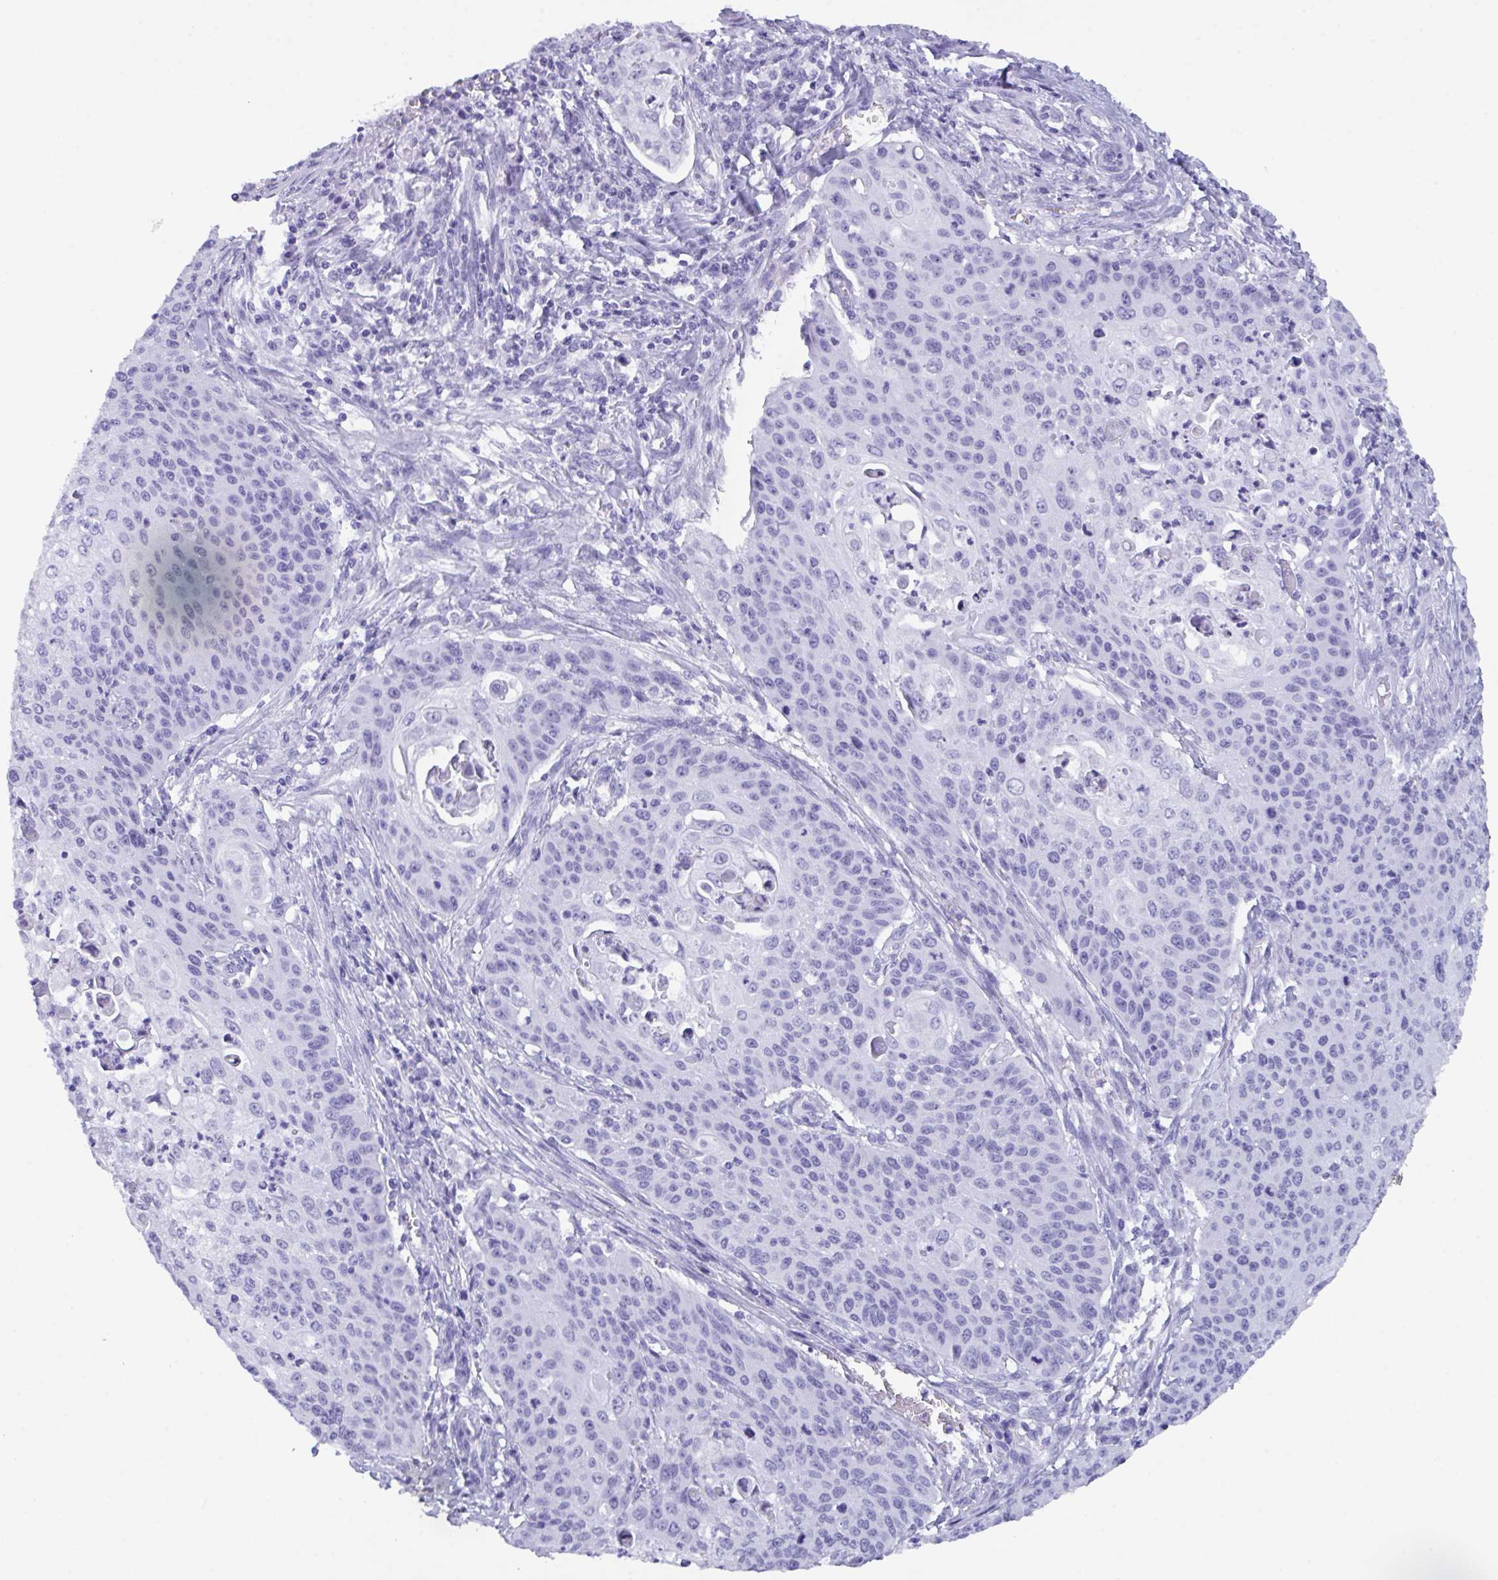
{"staining": {"intensity": "negative", "quantity": "none", "location": "none"}, "tissue": "cervical cancer", "cell_type": "Tumor cells", "image_type": "cancer", "snomed": [{"axis": "morphology", "description": "Squamous cell carcinoma, NOS"}, {"axis": "topography", "description": "Cervix"}], "caption": "This histopathology image is of squamous cell carcinoma (cervical) stained with IHC to label a protein in brown with the nuclei are counter-stained blue. There is no staining in tumor cells.", "gene": "ZNF850", "patient": {"sex": "female", "age": 65}}